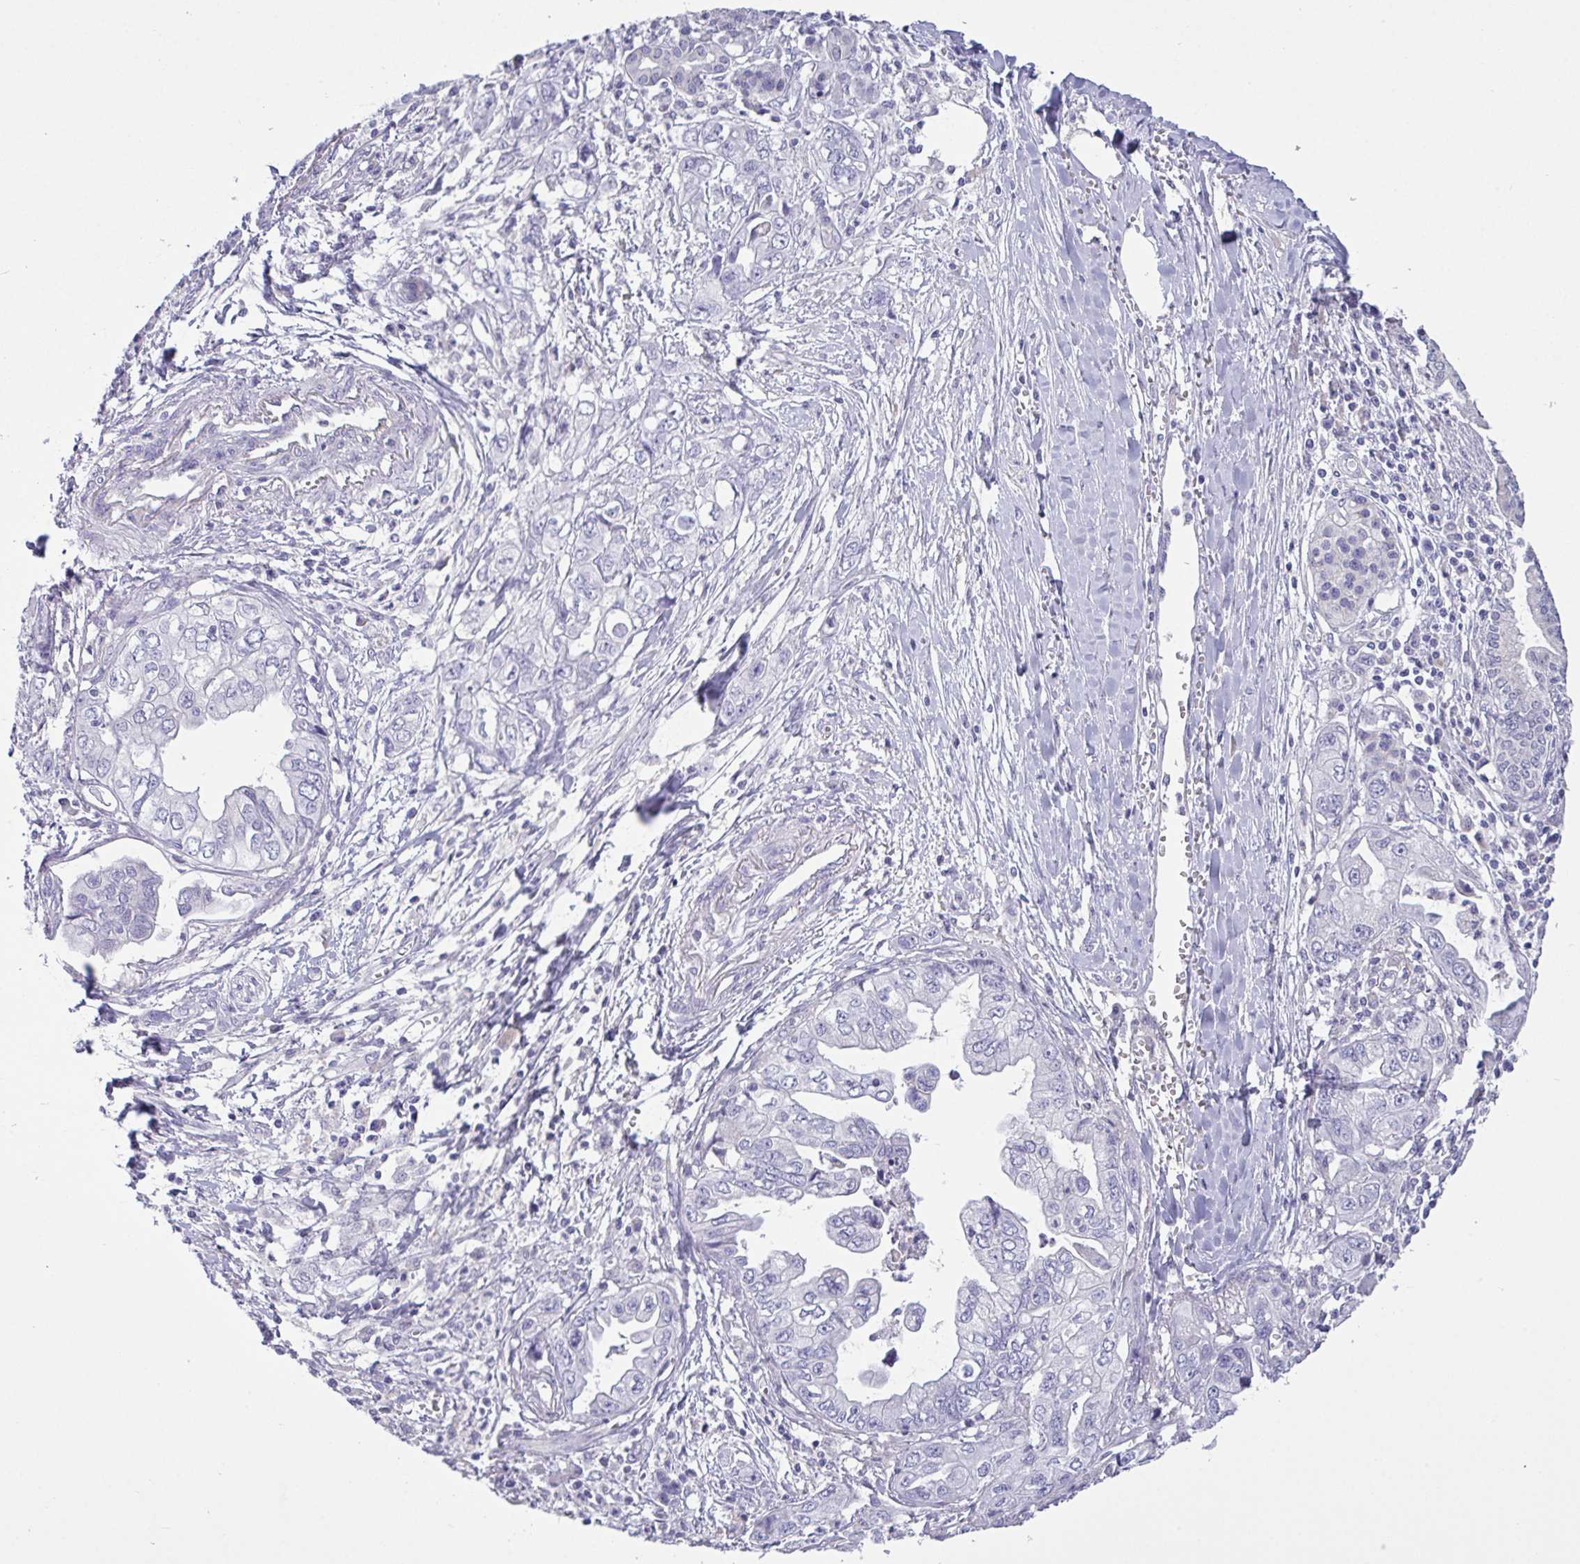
{"staining": {"intensity": "negative", "quantity": "none", "location": "none"}, "tissue": "pancreatic cancer", "cell_type": "Tumor cells", "image_type": "cancer", "snomed": [{"axis": "morphology", "description": "Adenocarcinoma, NOS"}, {"axis": "topography", "description": "Pancreas"}], "caption": "Immunohistochemistry (IHC) of pancreatic adenocarcinoma exhibits no staining in tumor cells.", "gene": "C4orf33", "patient": {"sex": "male", "age": 68}}